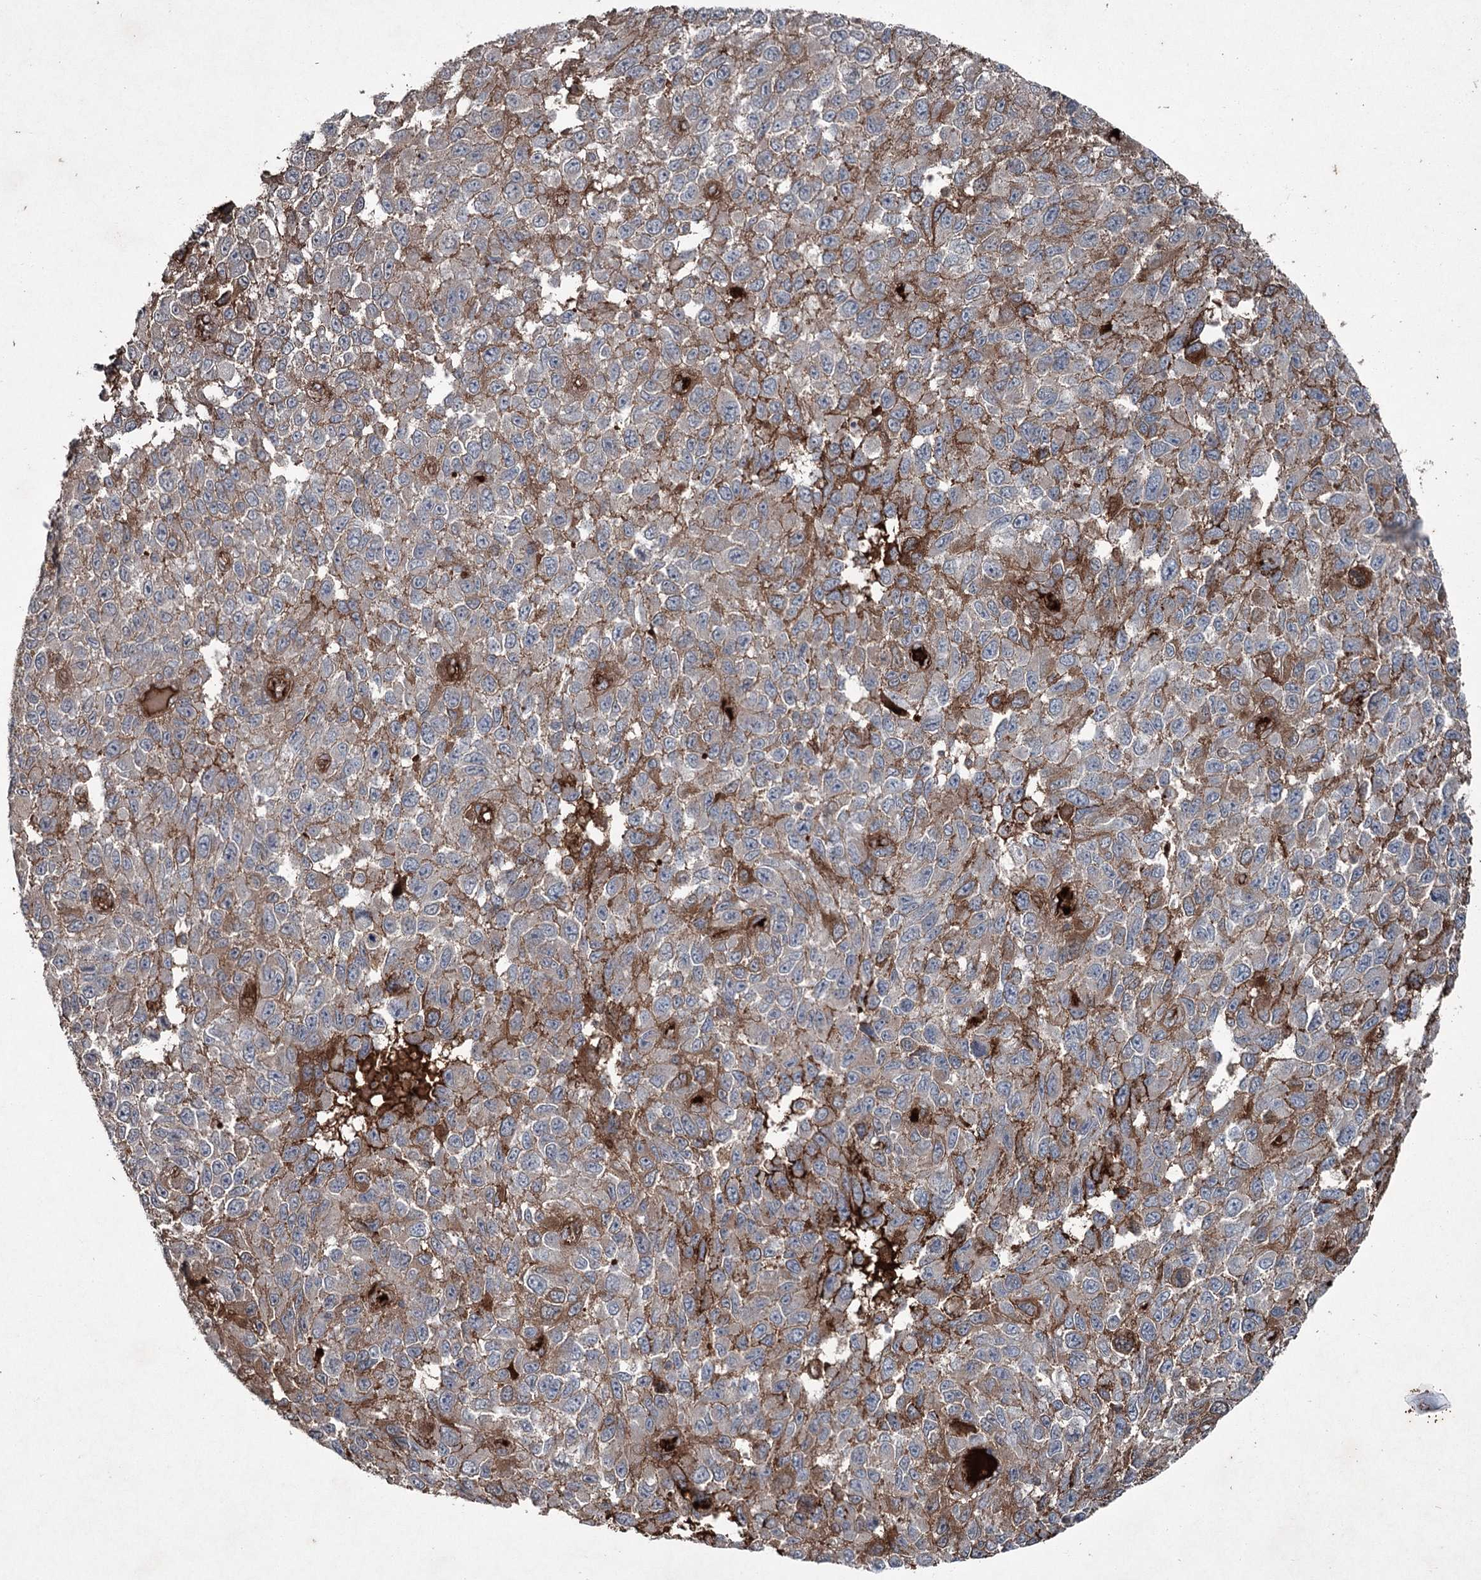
{"staining": {"intensity": "moderate", "quantity": "<25%", "location": "cytoplasmic/membranous"}, "tissue": "melanoma", "cell_type": "Tumor cells", "image_type": "cancer", "snomed": [{"axis": "morphology", "description": "Normal tissue, NOS"}, {"axis": "morphology", "description": "Malignant melanoma, NOS"}, {"axis": "topography", "description": "Skin"}], "caption": "Immunohistochemistry (IHC) staining of melanoma, which displays low levels of moderate cytoplasmic/membranous staining in about <25% of tumor cells indicating moderate cytoplasmic/membranous protein staining. The staining was performed using DAB (brown) for protein detection and nuclei were counterstained in hematoxylin (blue).", "gene": "PGLYRP2", "patient": {"sex": "female", "age": 96}}